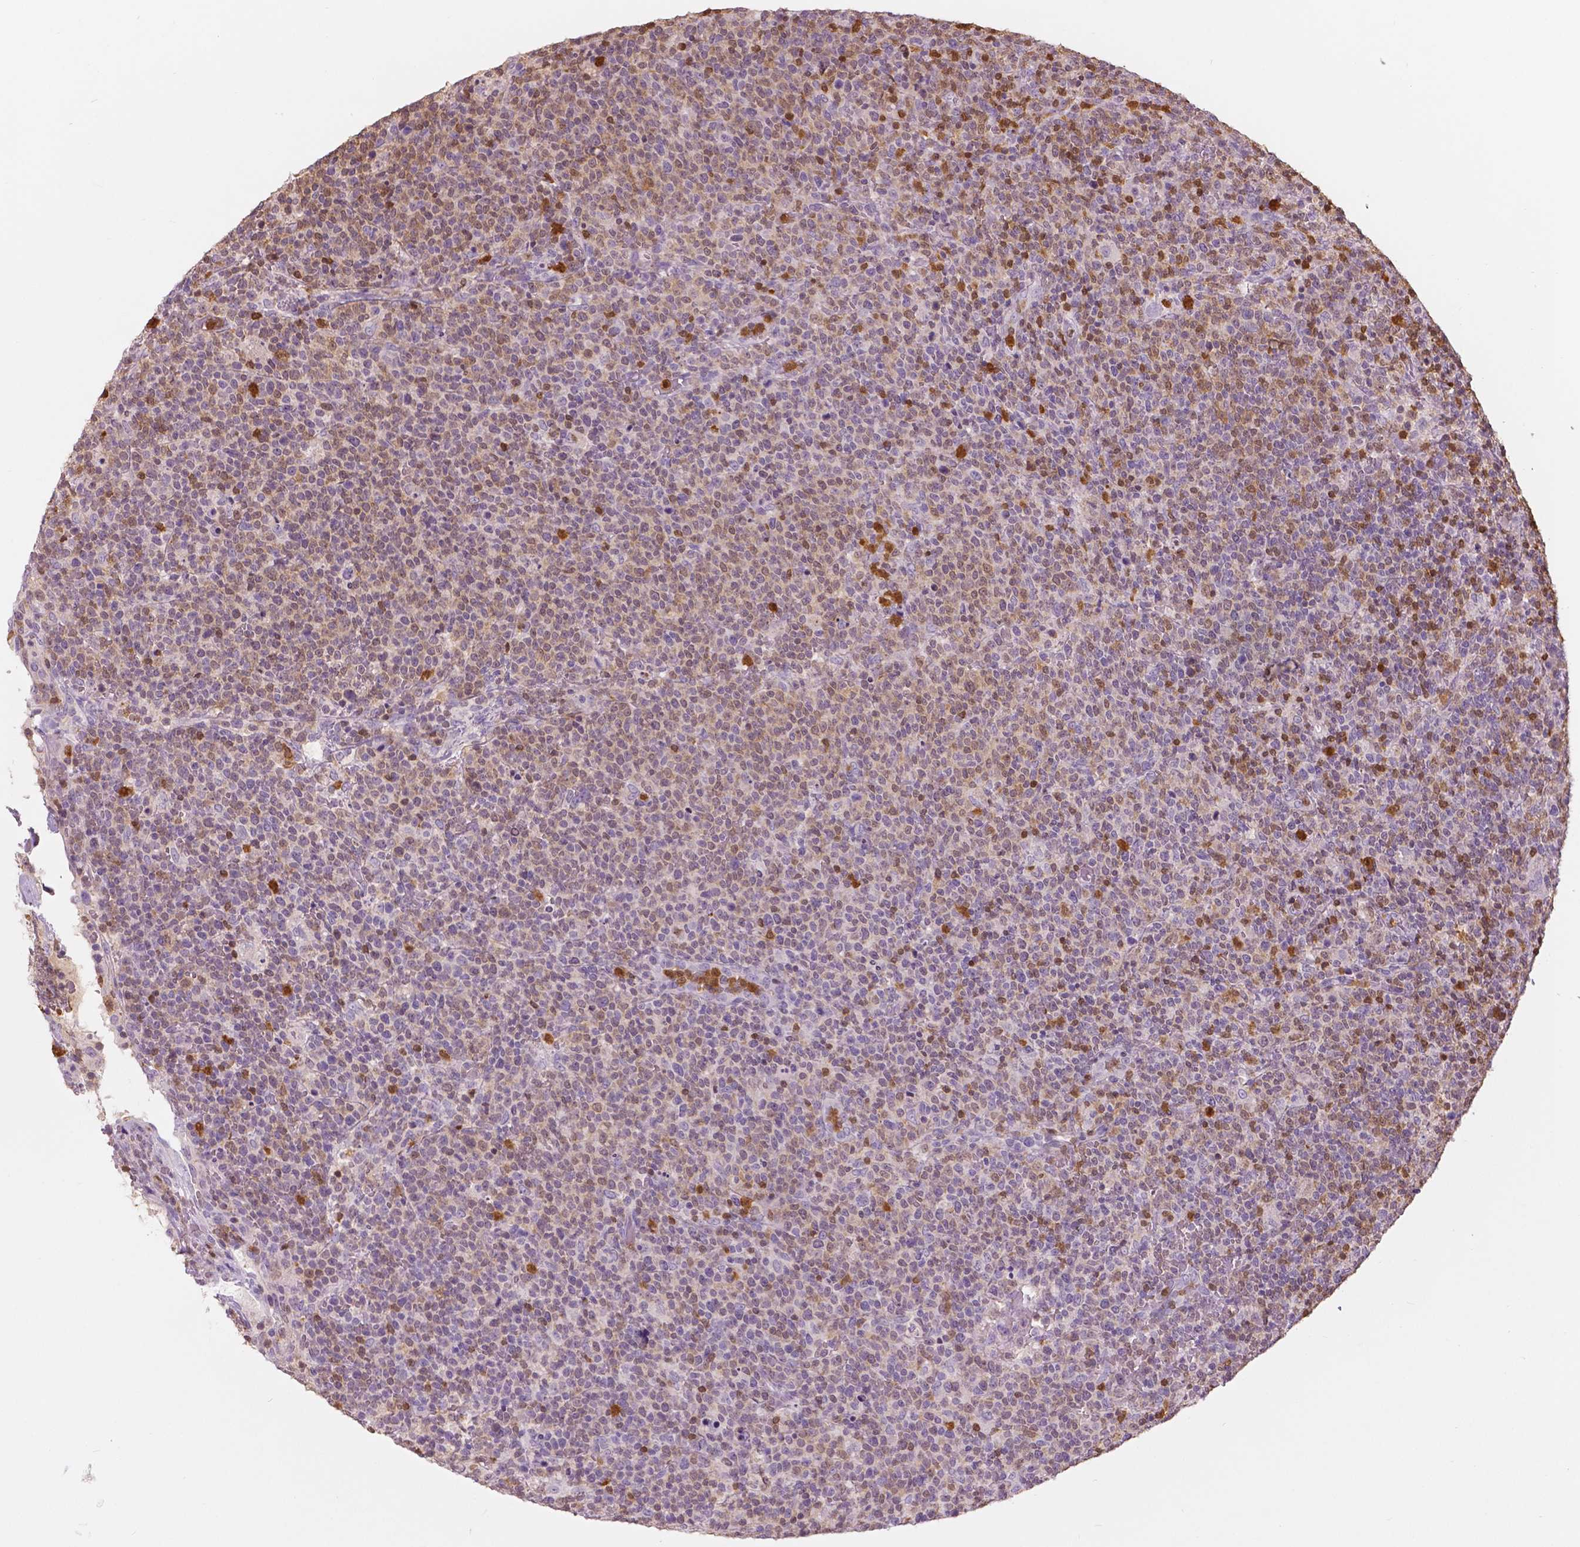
{"staining": {"intensity": "weak", "quantity": "<25%", "location": "cytoplasmic/membranous,nuclear"}, "tissue": "lymphoma", "cell_type": "Tumor cells", "image_type": "cancer", "snomed": [{"axis": "morphology", "description": "Malignant lymphoma, non-Hodgkin's type, High grade"}, {"axis": "topography", "description": "Lymph node"}], "caption": "Protein analysis of malignant lymphoma, non-Hodgkin's type (high-grade) displays no significant staining in tumor cells.", "gene": "S100A4", "patient": {"sex": "male", "age": 61}}